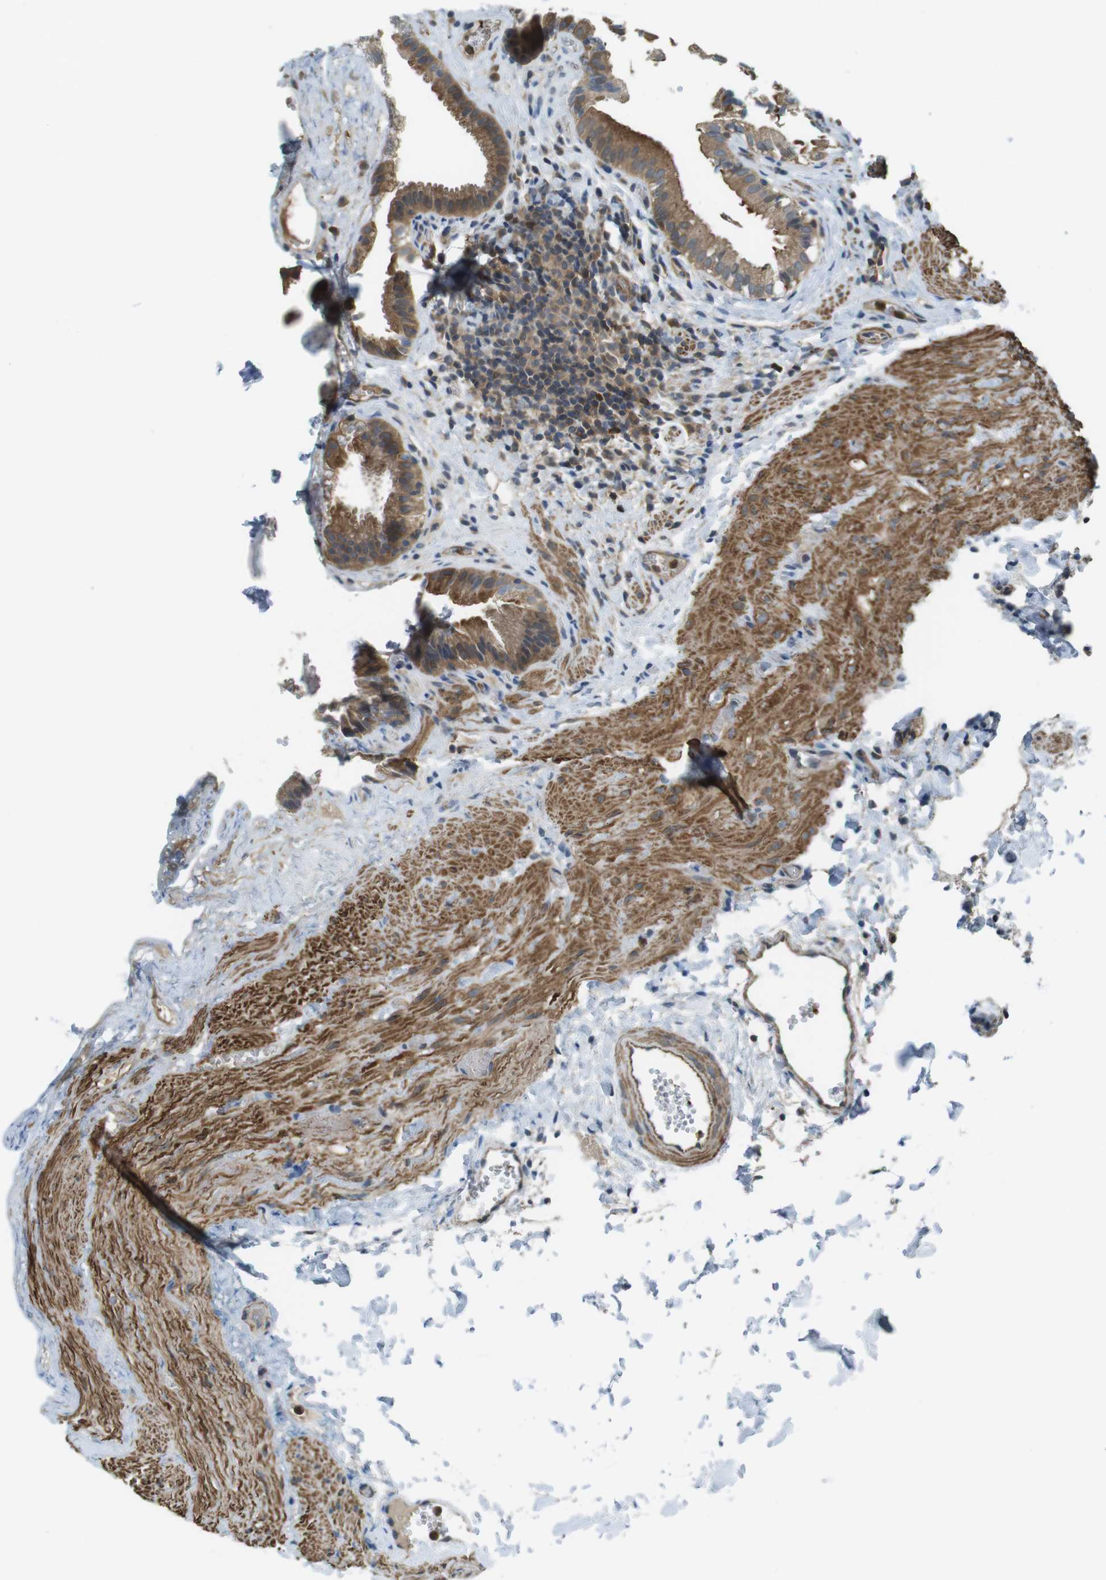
{"staining": {"intensity": "moderate", "quantity": ">75%", "location": "cytoplasmic/membranous"}, "tissue": "gallbladder", "cell_type": "Glandular cells", "image_type": "normal", "snomed": [{"axis": "morphology", "description": "Normal tissue, NOS"}, {"axis": "topography", "description": "Gallbladder"}], "caption": "An image of gallbladder stained for a protein exhibits moderate cytoplasmic/membranous brown staining in glandular cells.", "gene": "LRRC3B", "patient": {"sex": "female", "age": 24}}